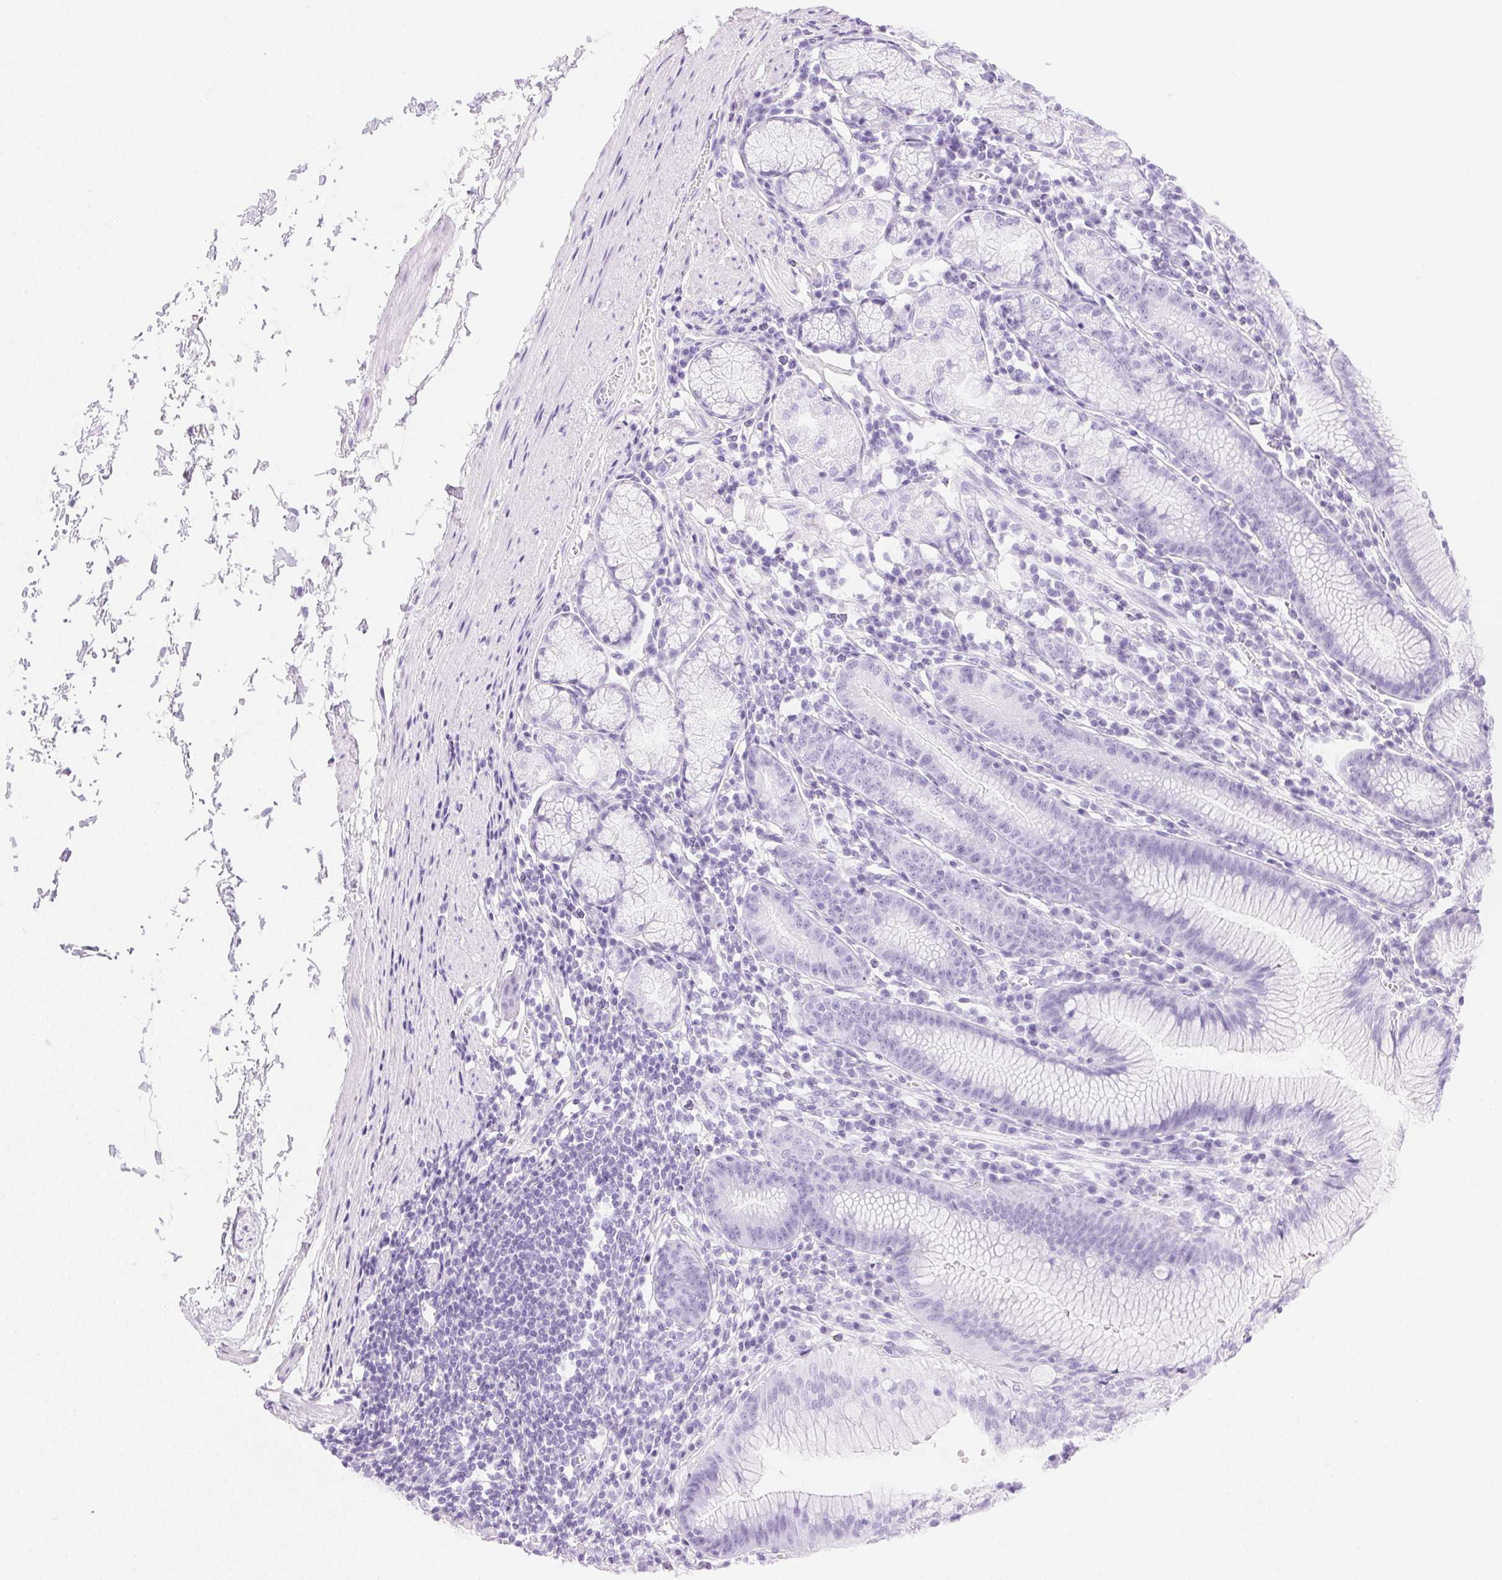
{"staining": {"intensity": "negative", "quantity": "none", "location": "none"}, "tissue": "stomach", "cell_type": "Glandular cells", "image_type": "normal", "snomed": [{"axis": "morphology", "description": "Normal tissue, NOS"}, {"axis": "topography", "description": "Stomach"}], "caption": "Immunohistochemical staining of normal stomach displays no significant expression in glandular cells. (IHC, brightfield microscopy, high magnification).", "gene": "ATP6V1G3", "patient": {"sex": "male", "age": 55}}